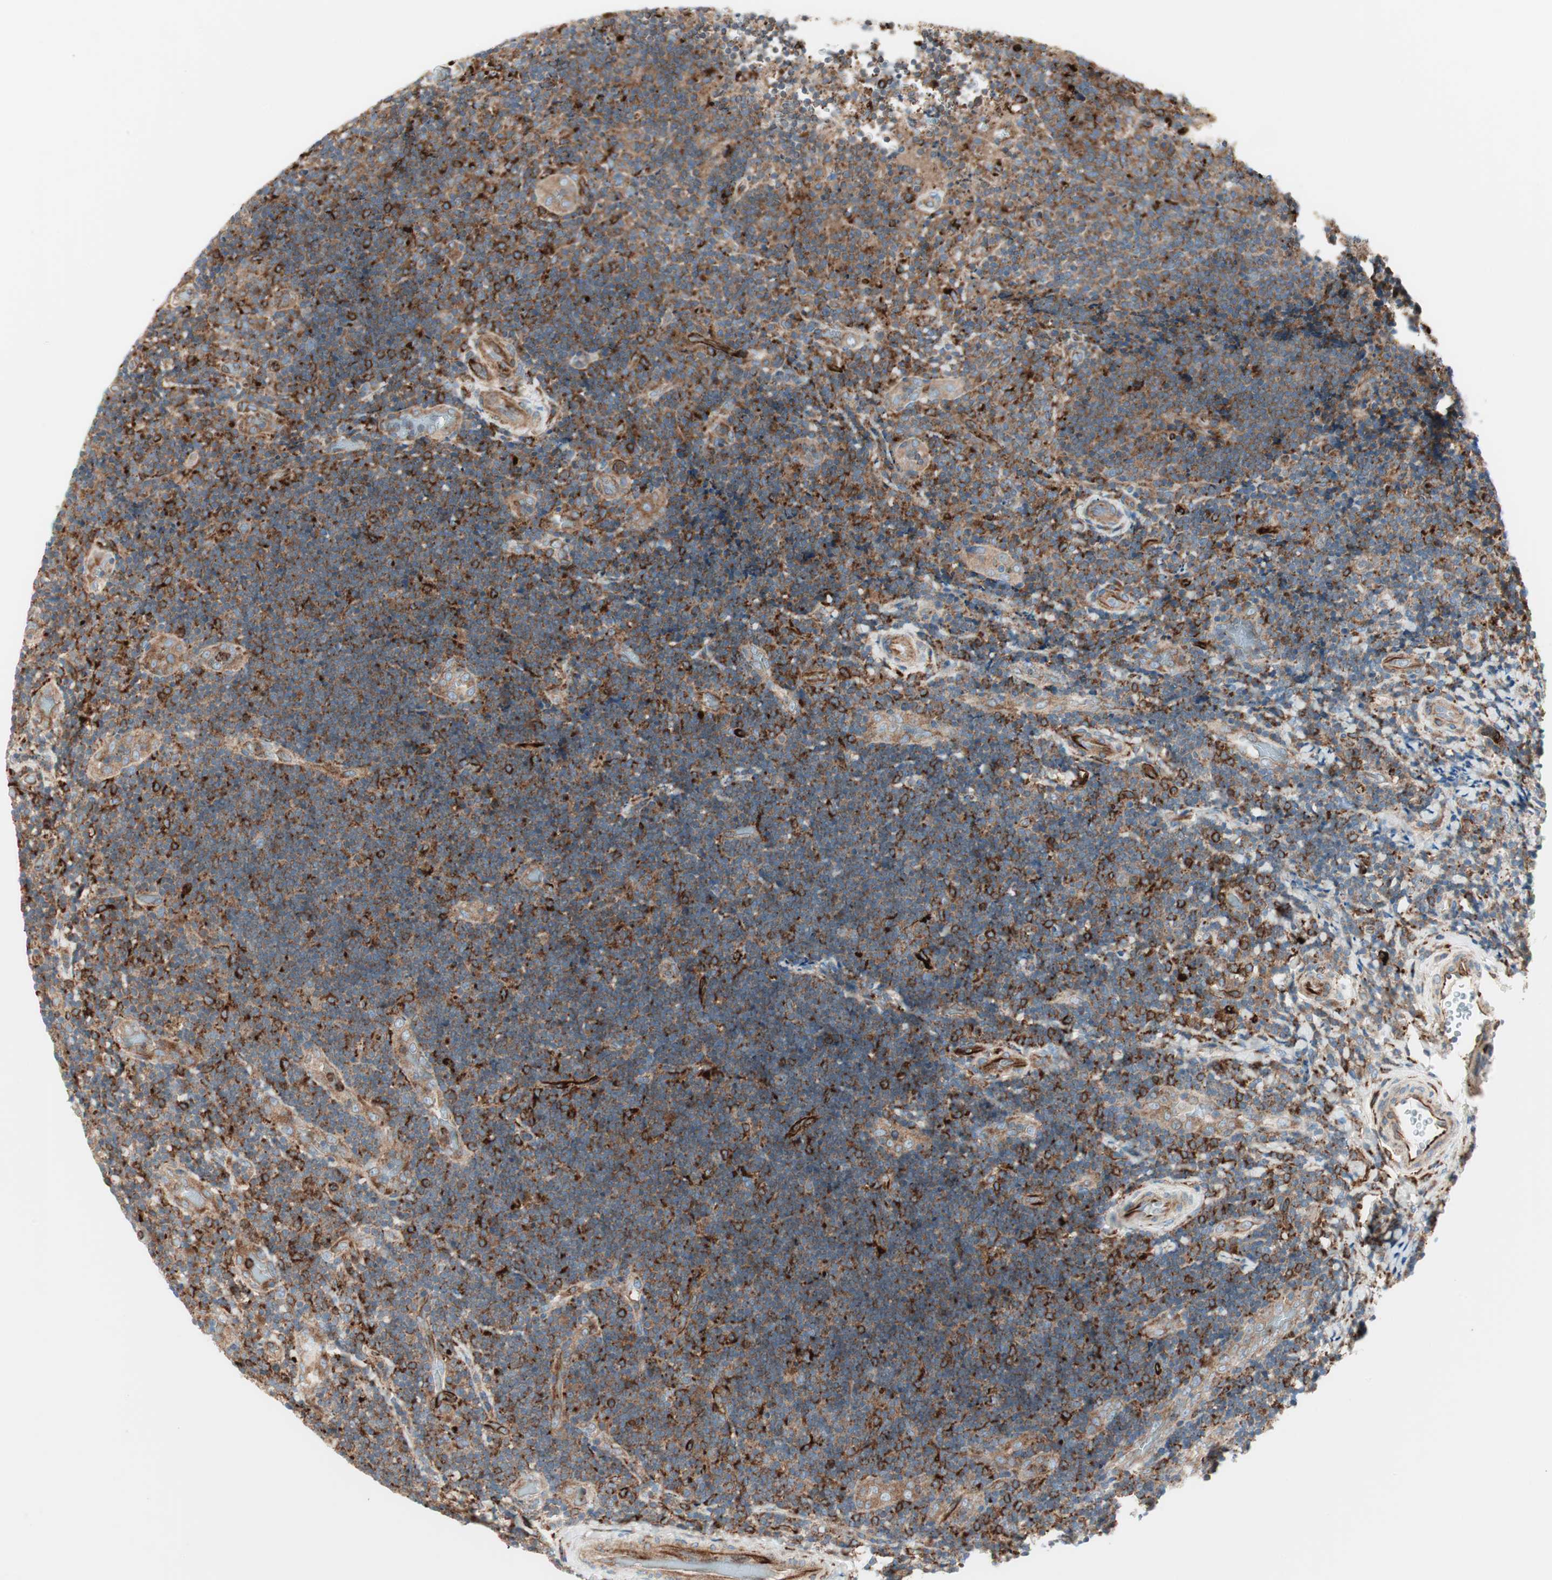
{"staining": {"intensity": "moderate", "quantity": ">75%", "location": "cytoplasmic/membranous"}, "tissue": "lymphoma", "cell_type": "Tumor cells", "image_type": "cancer", "snomed": [{"axis": "morphology", "description": "Malignant lymphoma, non-Hodgkin's type, High grade"}, {"axis": "topography", "description": "Tonsil"}], "caption": "An image showing moderate cytoplasmic/membranous expression in about >75% of tumor cells in lymphoma, as visualized by brown immunohistochemical staining.", "gene": "ATP6V1G1", "patient": {"sex": "female", "age": 36}}